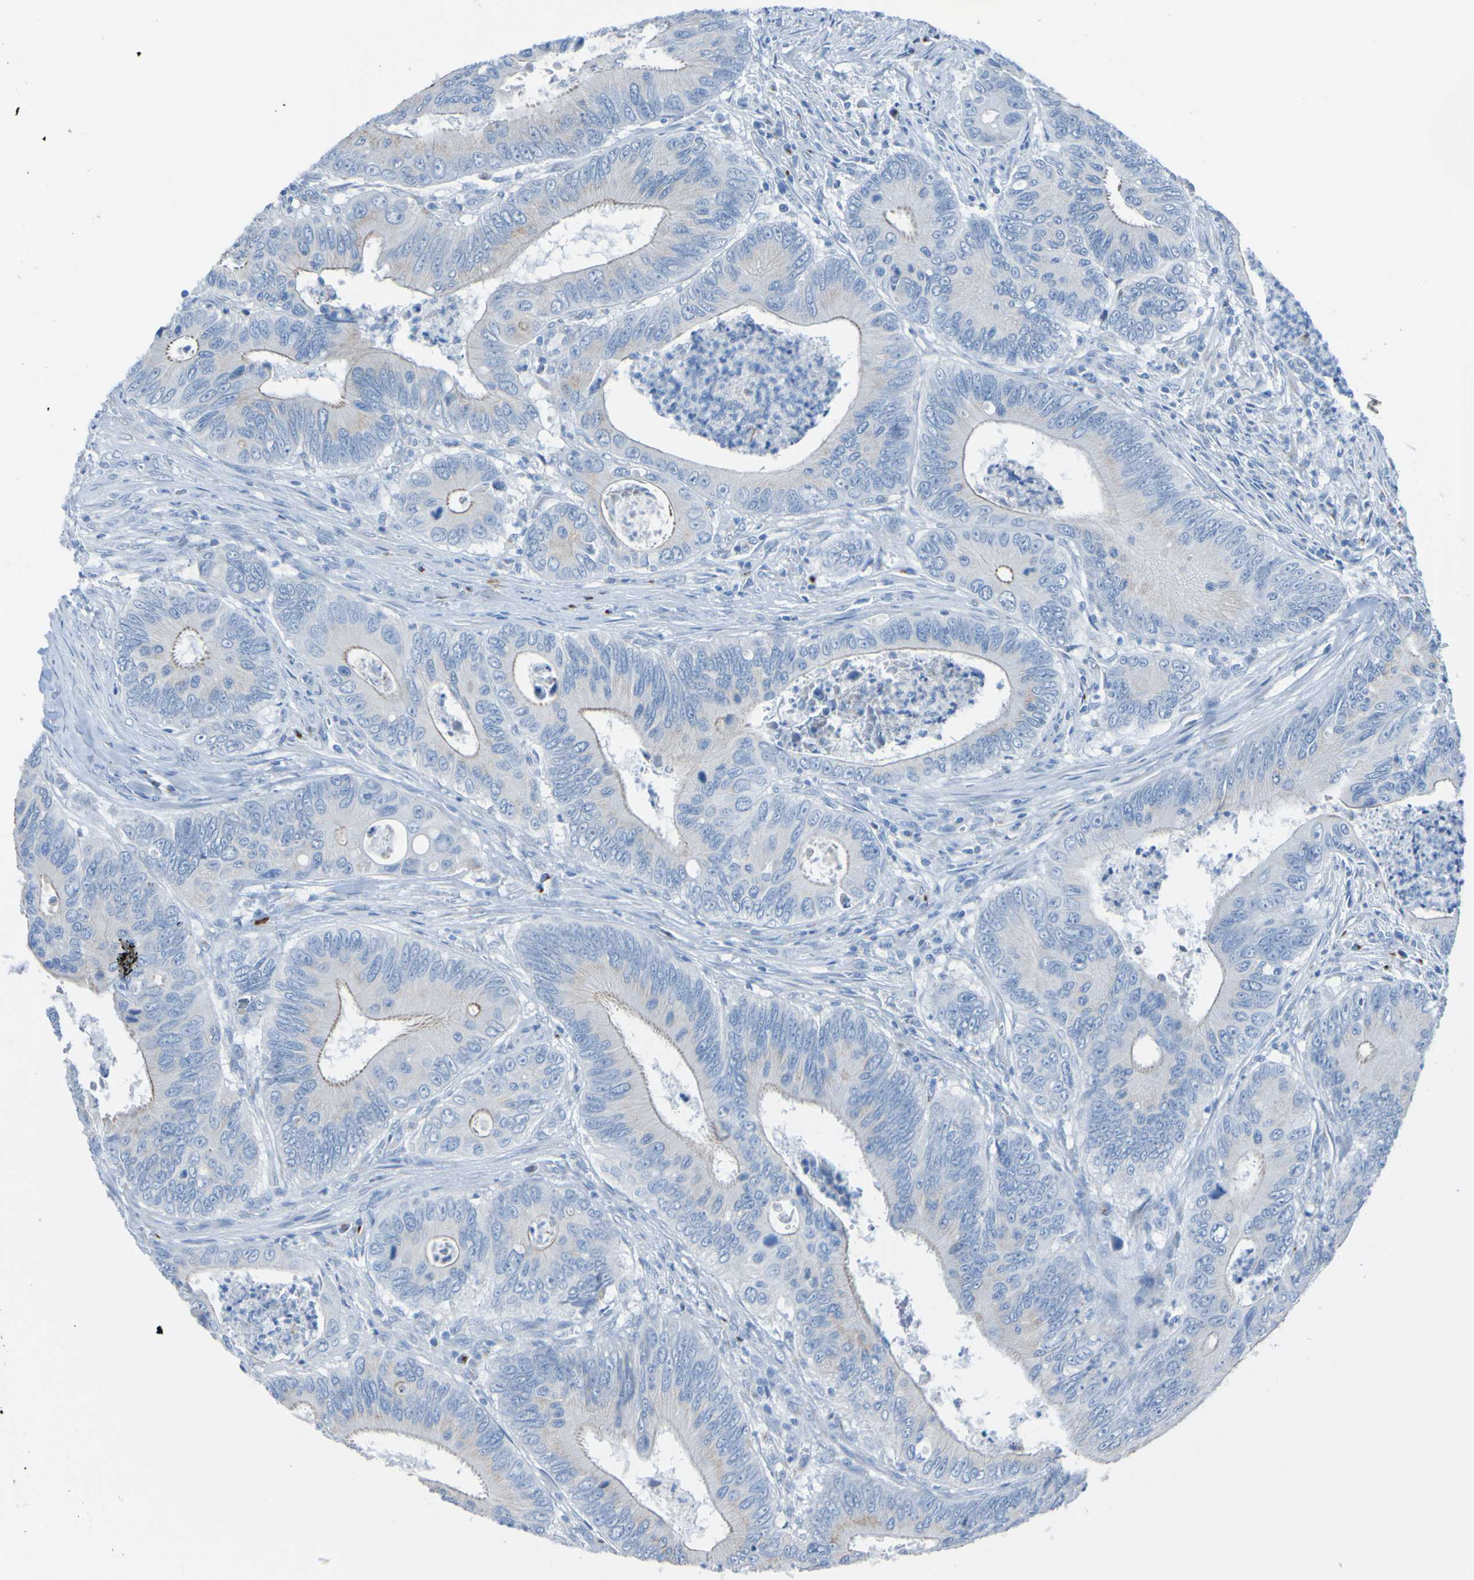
{"staining": {"intensity": "weak", "quantity": "<25%", "location": "cytoplasmic/membranous"}, "tissue": "colorectal cancer", "cell_type": "Tumor cells", "image_type": "cancer", "snomed": [{"axis": "morphology", "description": "Inflammation, NOS"}, {"axis": "morphology", "description": "Adenocarcinoma, NOS"}, {"axis": "topography", "description": "Colon"}], "caption": "DAB immunohistochemical staining of human colorectal cancer (adenocarcinoma) exhibits no significant expression in tumor cells. (DAB IHC visualized using brightfield microscopy, high magnification).", "gene": "ACMSD", "patient": {"sex": "male", "age": 72}}